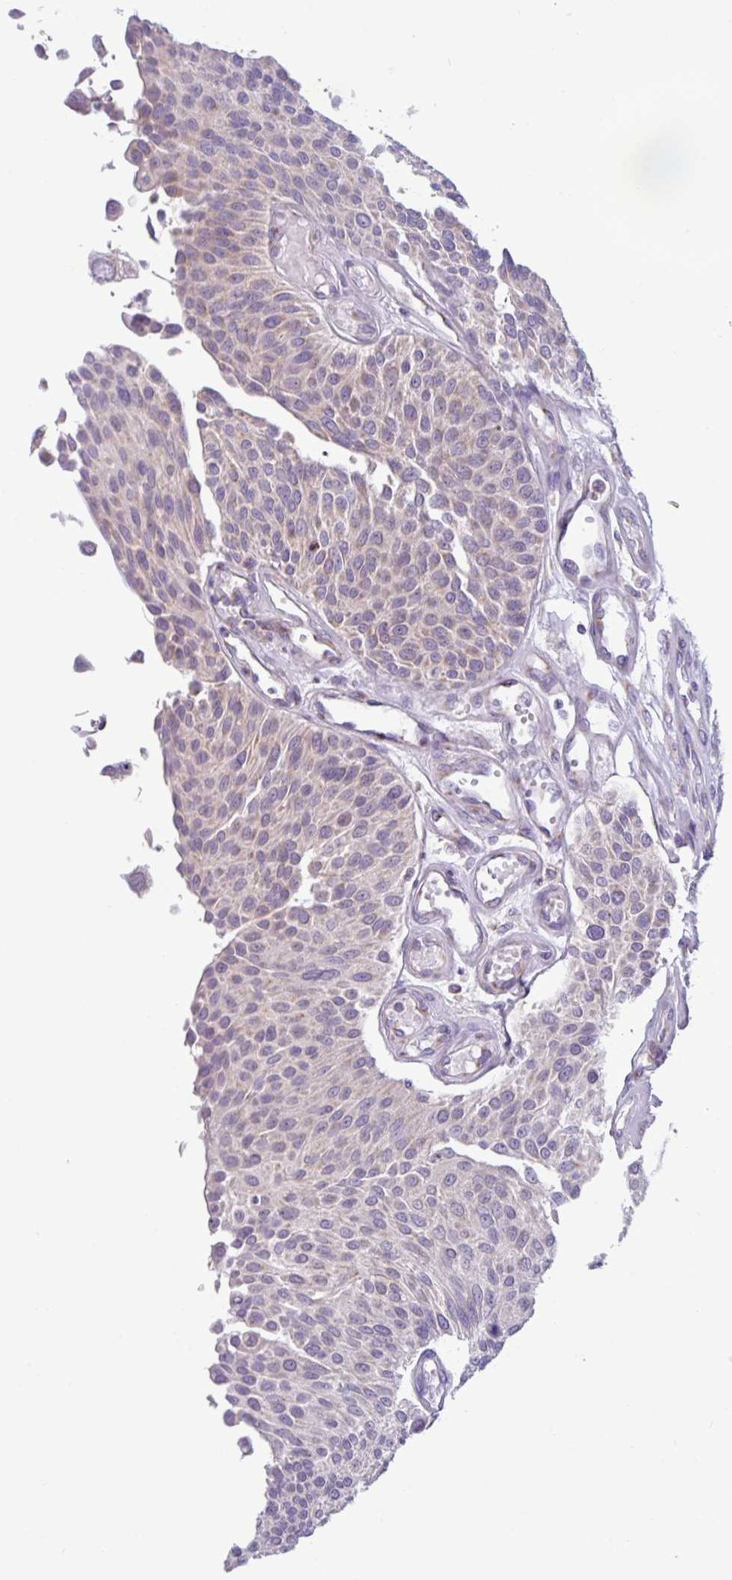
{"staining": {"intensity": "negative", "quantity": "none", "location": "none"}, "tissue": "urothelial cancer", "cell_type": "Tumor cells", "image_type": "cancer", "snomed": [{"axis": "morphology", "description": "Urothelial carcinoma, NOS"}, {"axis": "topography", "description": "Urinary bladder"}], "caption": "The micrograph shows no significant positivity in tumor cells of urothelial cancer.", "gene": "STIMATE", "patient": {"sex": "male", "age": 55}}